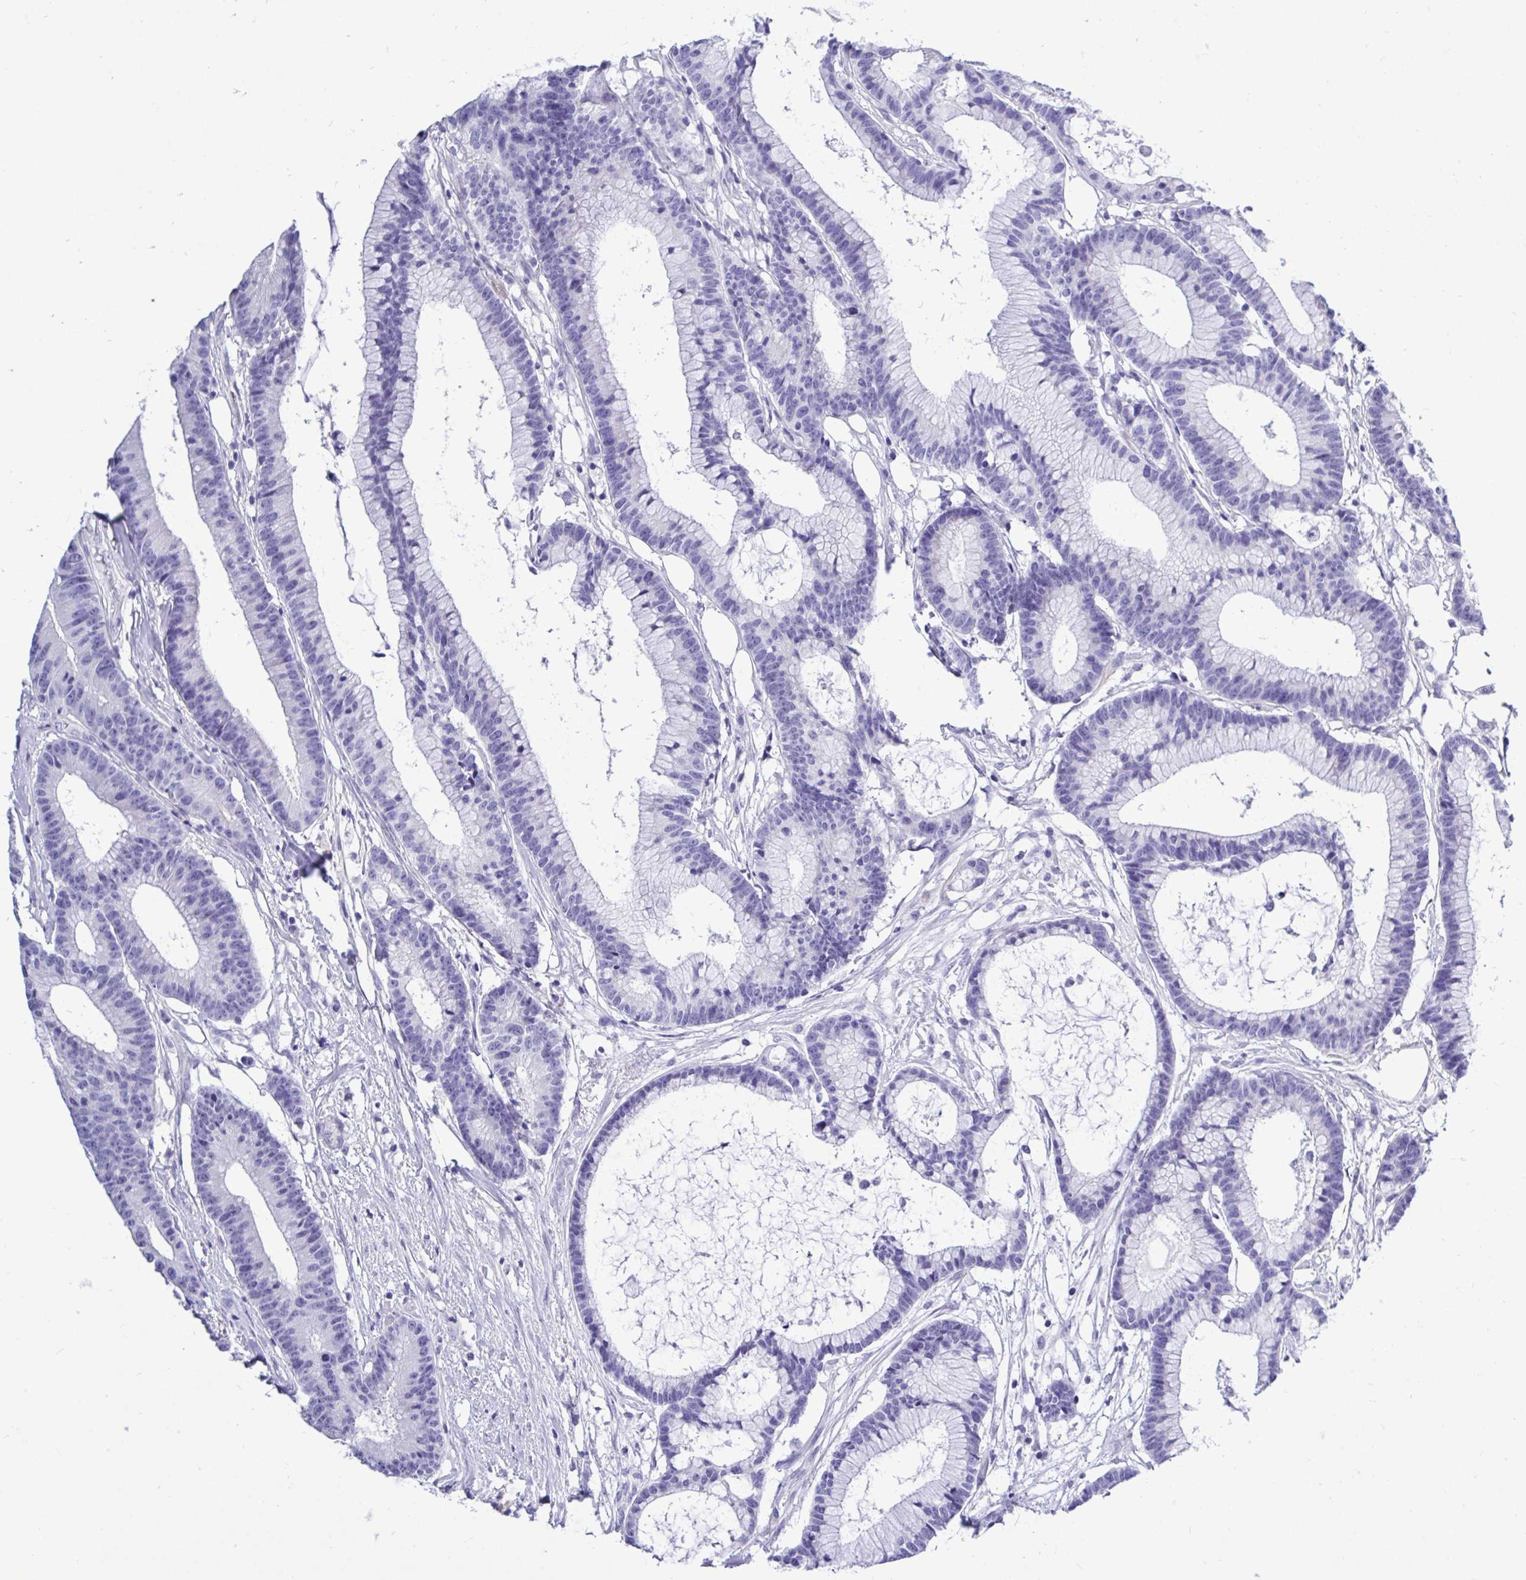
{"staining": {"intensity": "negative", "quantity": "none", "location": "none"}, "tissue": "colorectal cancer", "cell_type": "Tumor cells", "image_type": "cancer", "snomed": [{"axis": "morphology", "description": "Adenocarcinoma, NOS"}, {"axis": "topography", "description": "Colon"}], "caption": "Immunohistochemistry (IHC) of adenocarcinoma (colorectal) shows no positivity in tumor cells.", "gene": "ABCG2", "patient": {"sex": "female", "age": 78}}